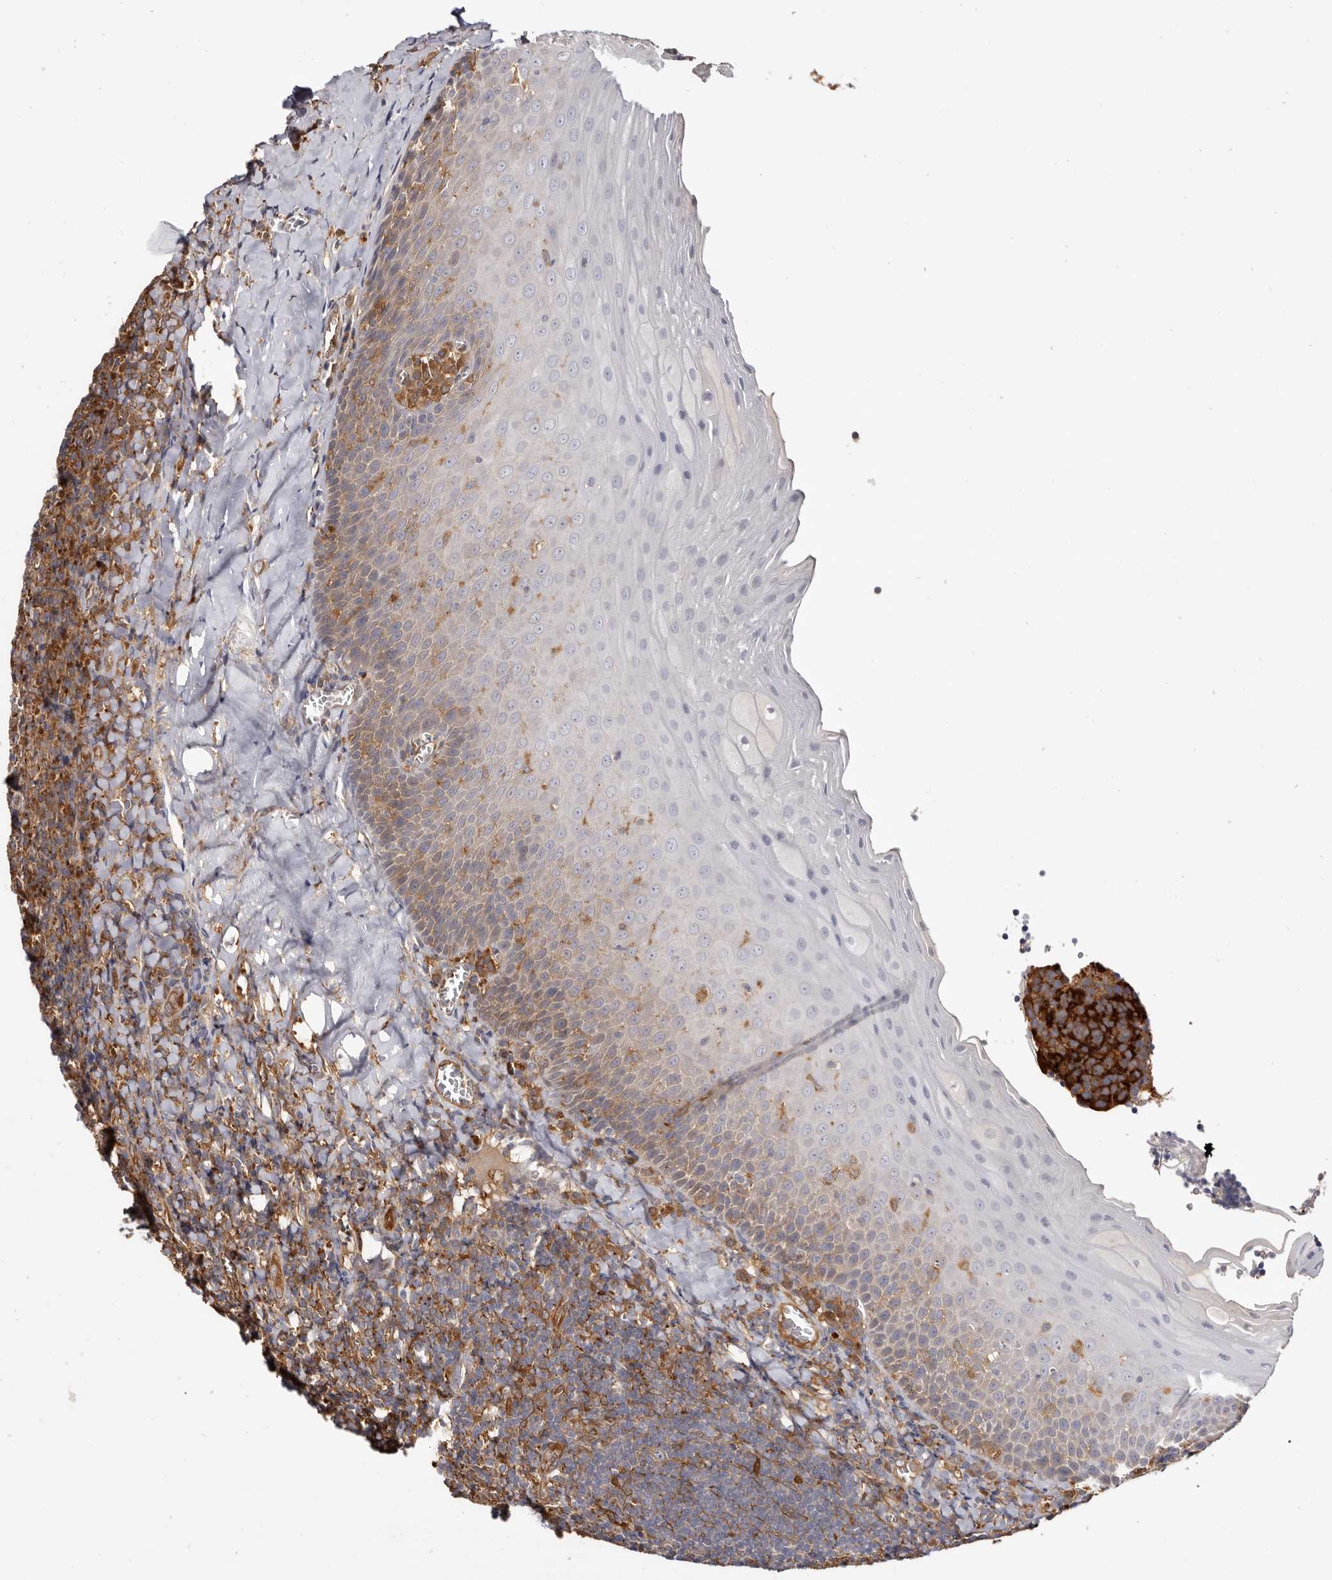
{"staining": {"intensity": "moderate", "quantity": "25%-75%", "location": "cytoplasmic/membranous"}, "tissue": "tonsil", "cell_type": "Non-germinal center cells", "image_type": "normal", "snomed": [{"axis": "morphology", "description": "Normal tissue, NOS"}, {"axis": "topography", "description": "Tonsil"}], "caption": "Protein expression analysis of normal tonsil shows moderate cytoplasmic/membranous staining in about 25%-75% of non-germinal center cells.", "gene": "LAP3", "patient": {"sex": "male", "age": 27}}